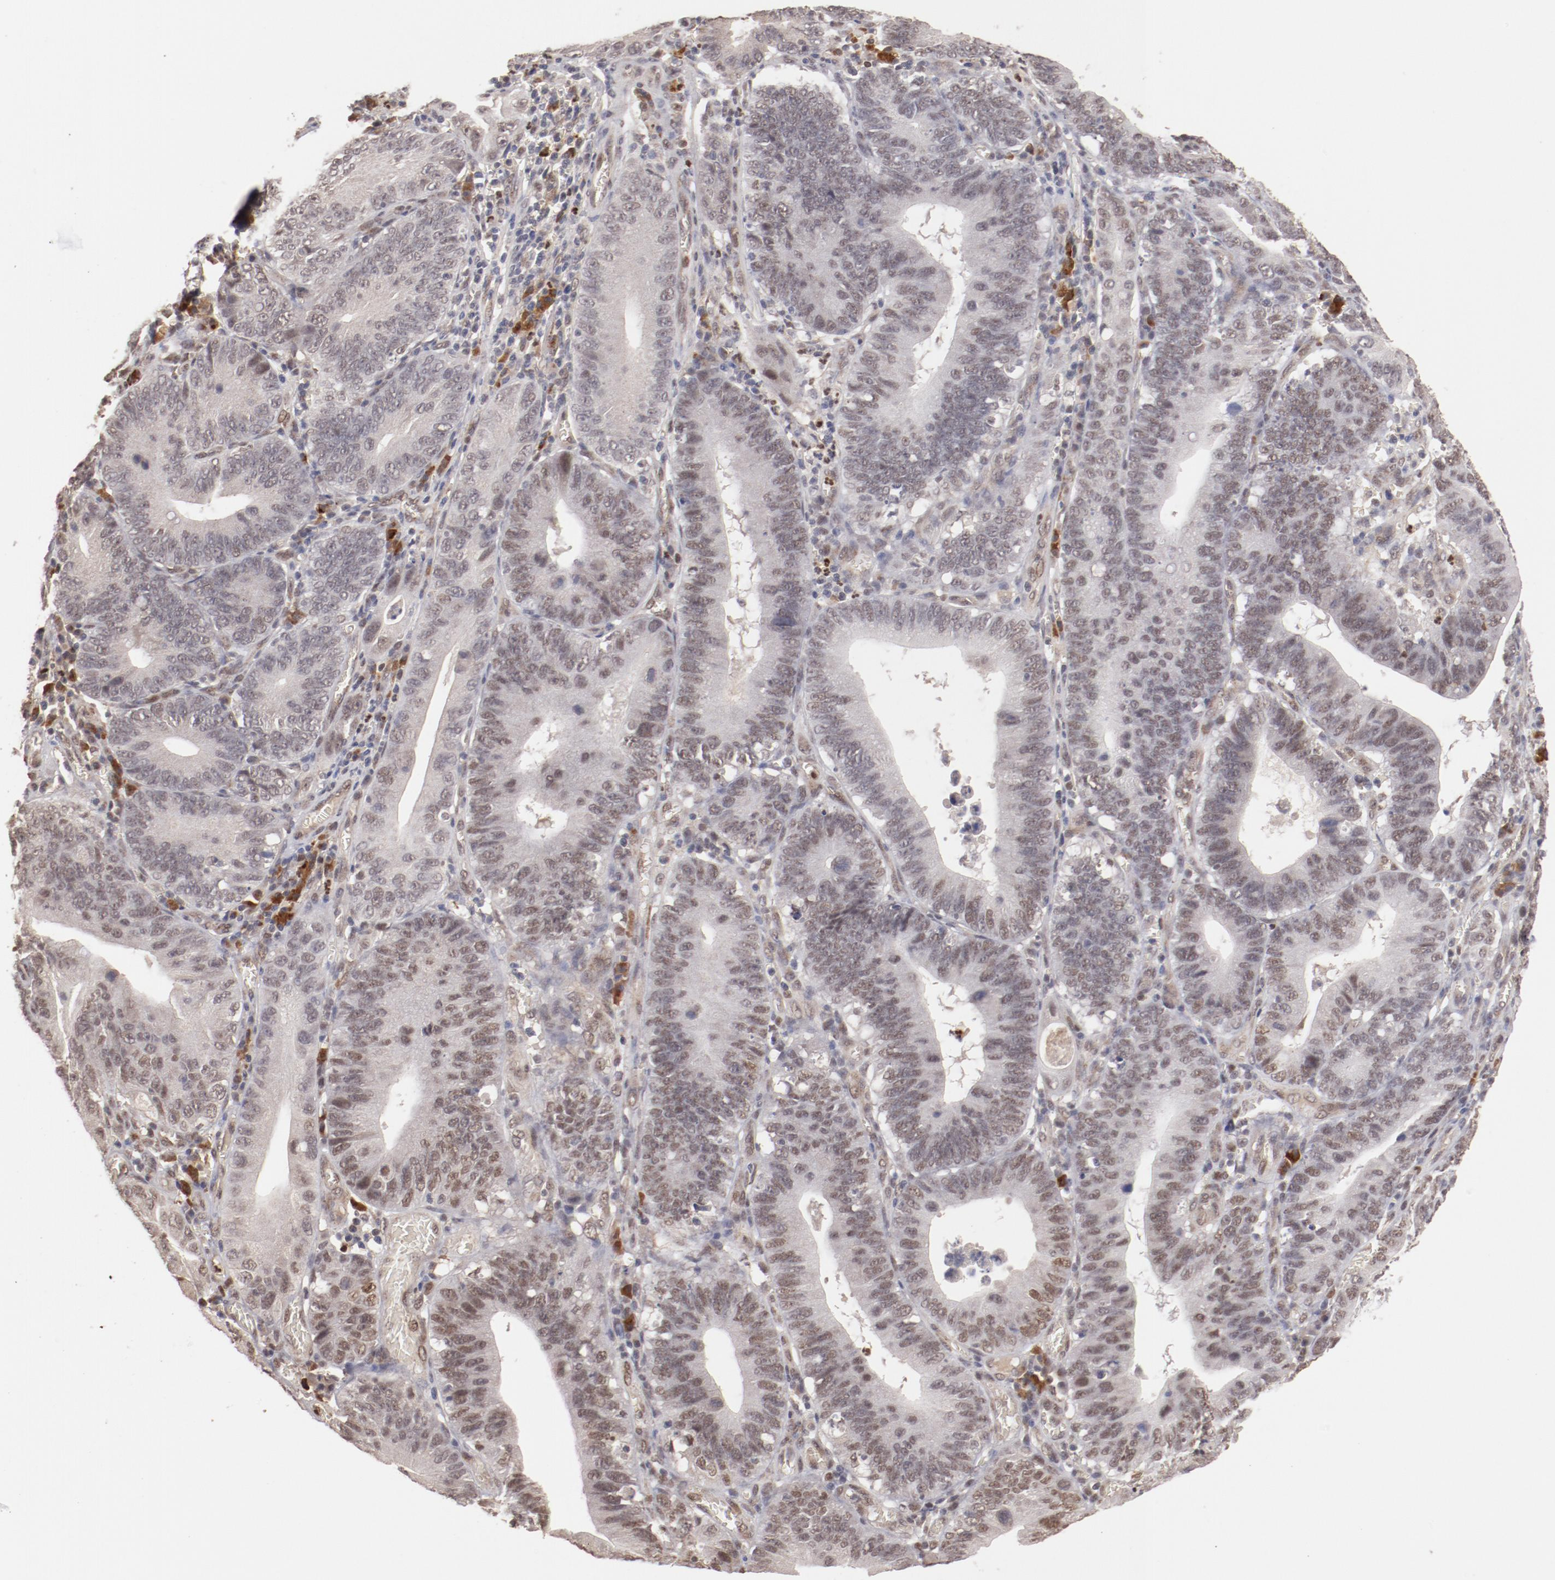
{"staining": {"intensity": "weak", "quantity": ">75%", "location": "nuclear"}, "tissue": "stomach cancer", "cell_type": "Tumor cells", "image_type": "cancer", "snomed": [{"axis": "morphology", "description": "Adenocarcinoma, NOS"}, {"axis": "topography", "description": "Stomach"}, {"axis": "topography", "description": "Gastric cardia"}], "caption": "Protein staining shows weak nuclear positivity in approximately >75% of tumor cells in stomach adenocarcinoma.", "gene": "NFE2", "patient": {"sex": "male", "age": 59}}